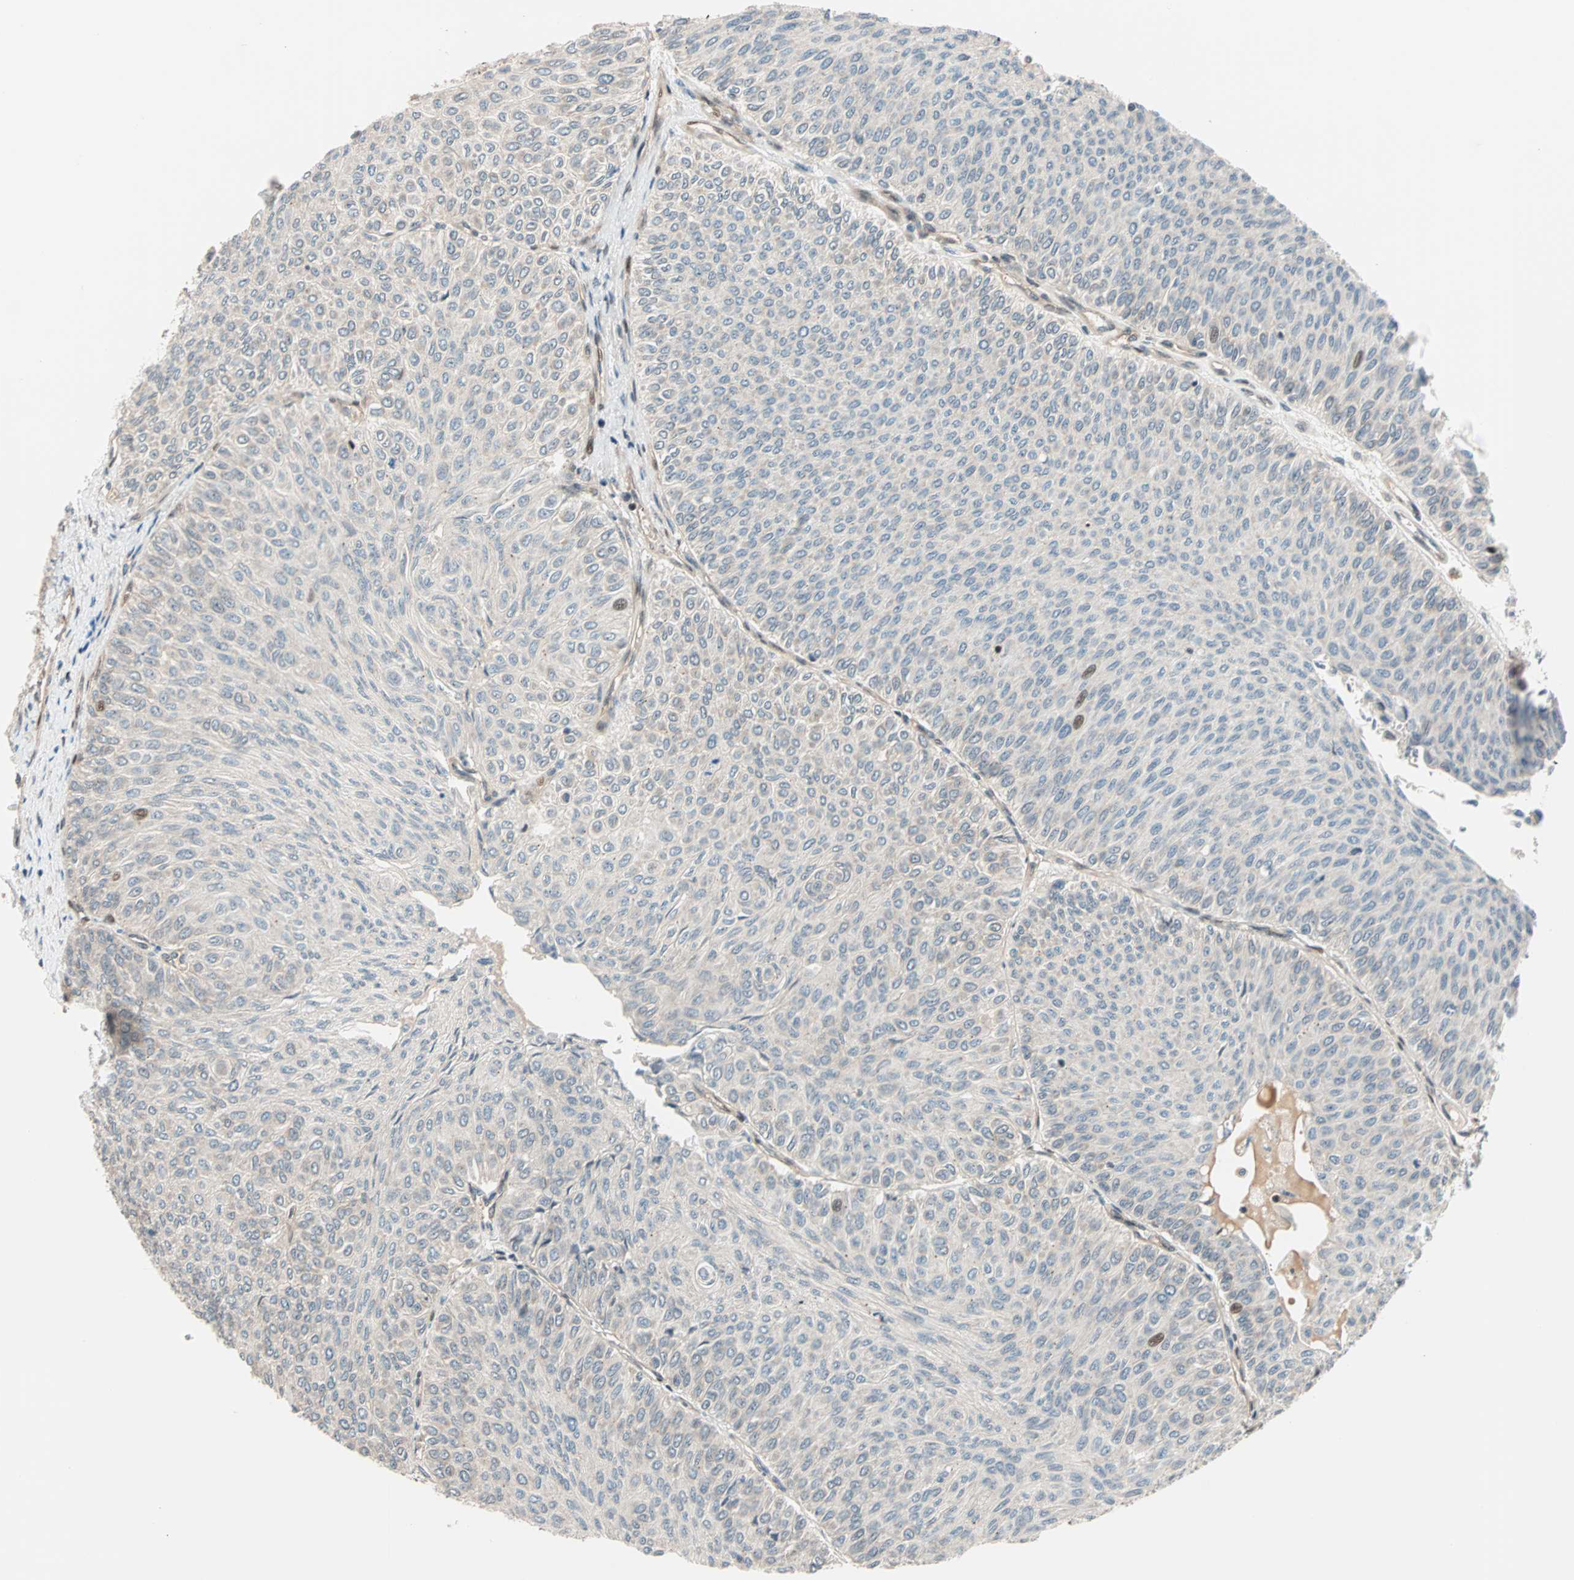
{"staining": {"intensity": "moderate", "quantity": "<25%", "location": "nuclear"}, "tissue": "urothelial cancer", "cell_type": "Tumor cells", "image_type": "cancer", "snomed": [{"axis": "morphology", "description": "Urothelial carcinoma, Low grade"}, {"axis": "topography", "description": "Urinary bladder"}], "caption": "The immunohistochemical stain shows moderate nuclear expression in tumor cells of low-grade urothelial carcinoma tissue. (DAB IHC, brown staining for protein, blue staining for nuclei).", "gene": "HECW1", "patient": {"sex": "male", "age": 78}}